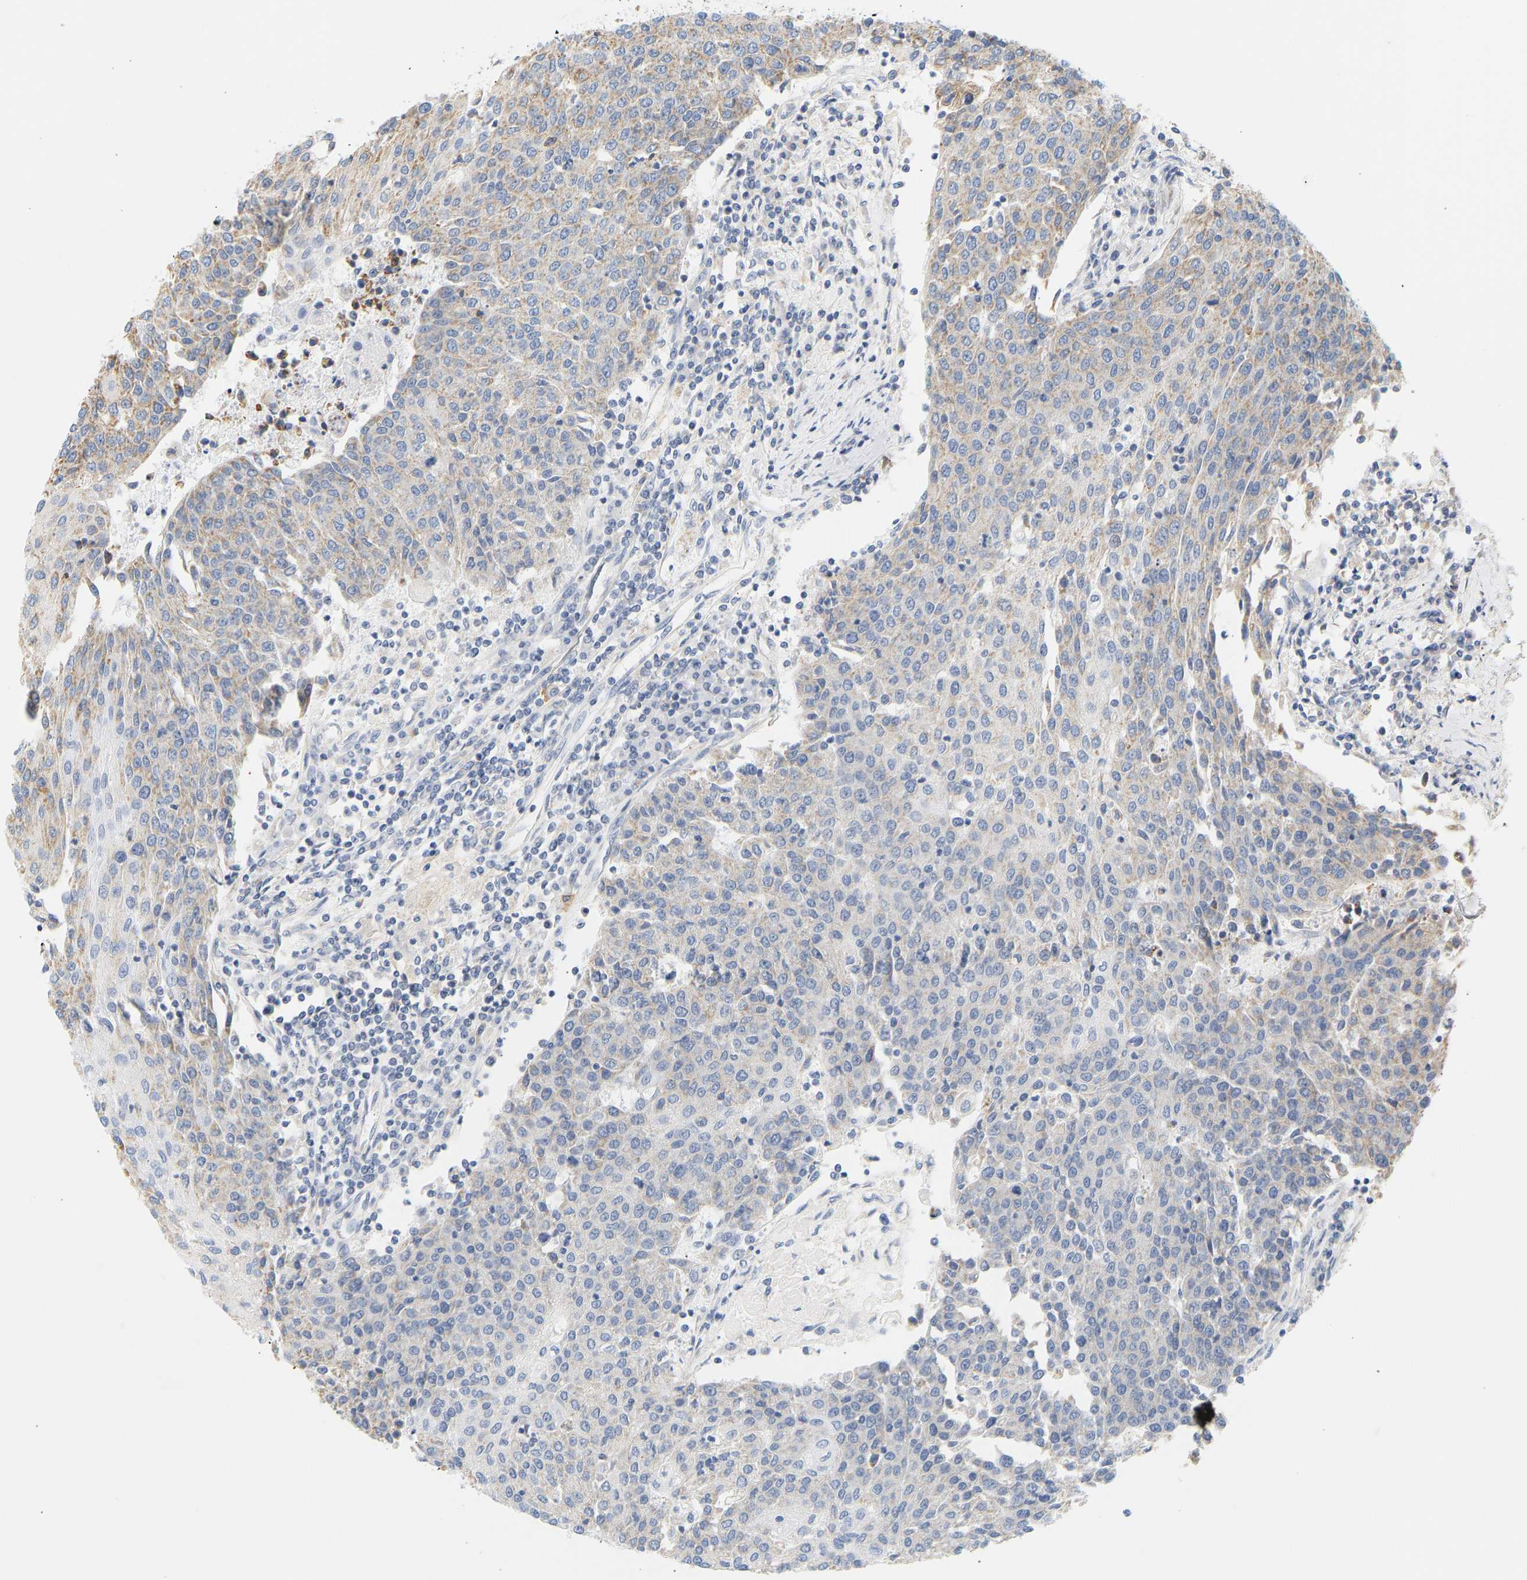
{"staining": {"intensity": "weak", "quantity": "<25%", "location": "cytoplasmic/membranous"}, "tissue": "urothelial cancer", "cell_type": "Tumor cells", "image_type": "cancer", "snomed": [{"axis": "morphology", "description": "Urothelial carcinoma, High grade"}, {"axis": "topography", "description": "Urinary bladder"}], "caption": "Immunohistochemical staining of urothelial cancer demonstrates no significant positivity in tumor cells.", "gene": "GRPEL2", "patient": {"sex": "female", "age": 85}}